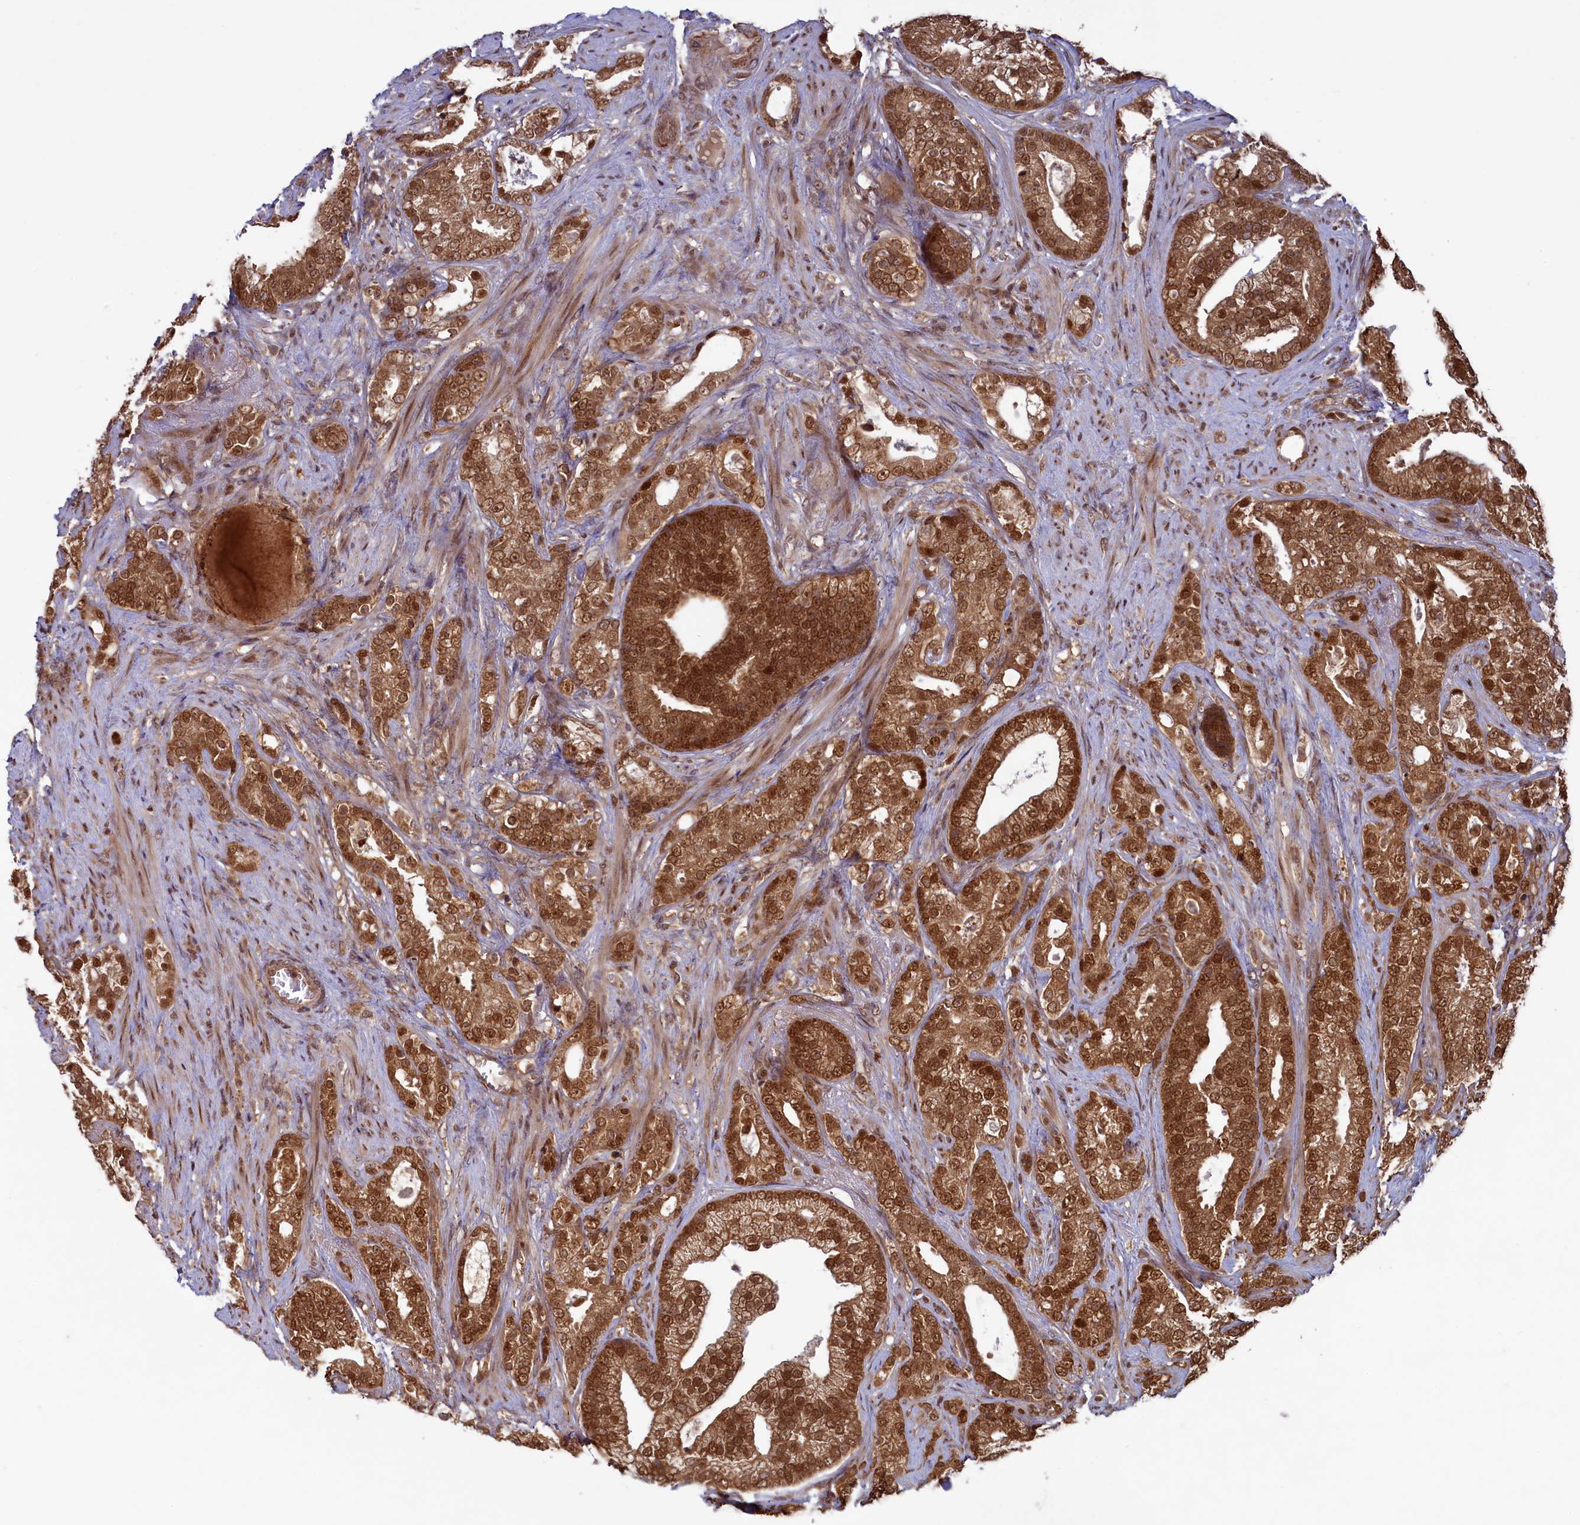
{"staining": {"intensity": "moderate", "quantity": ">75%", "location": "cytoplasmic/membranous,nuclear"}, "tissue": "prostate cancer", "cell_type": "Tumor cells", "image_type": "cancer", "snomed": [{"axis": "morphology", "description": "Adenocarcinoma, High grade"}, {"axis": "topography", "description": "Prostate and seminal vesicle, NOS"}], "caption": "Adenocarcinoma (high-grade) (prostate) was stained to show a protein in brown. There is medium levels of moderate cytoplasmic/membranous and nuclear expression in about >75% of tumor cells.", "gene": "NAE1", "patient": {"sex": "male", "age": 67}}